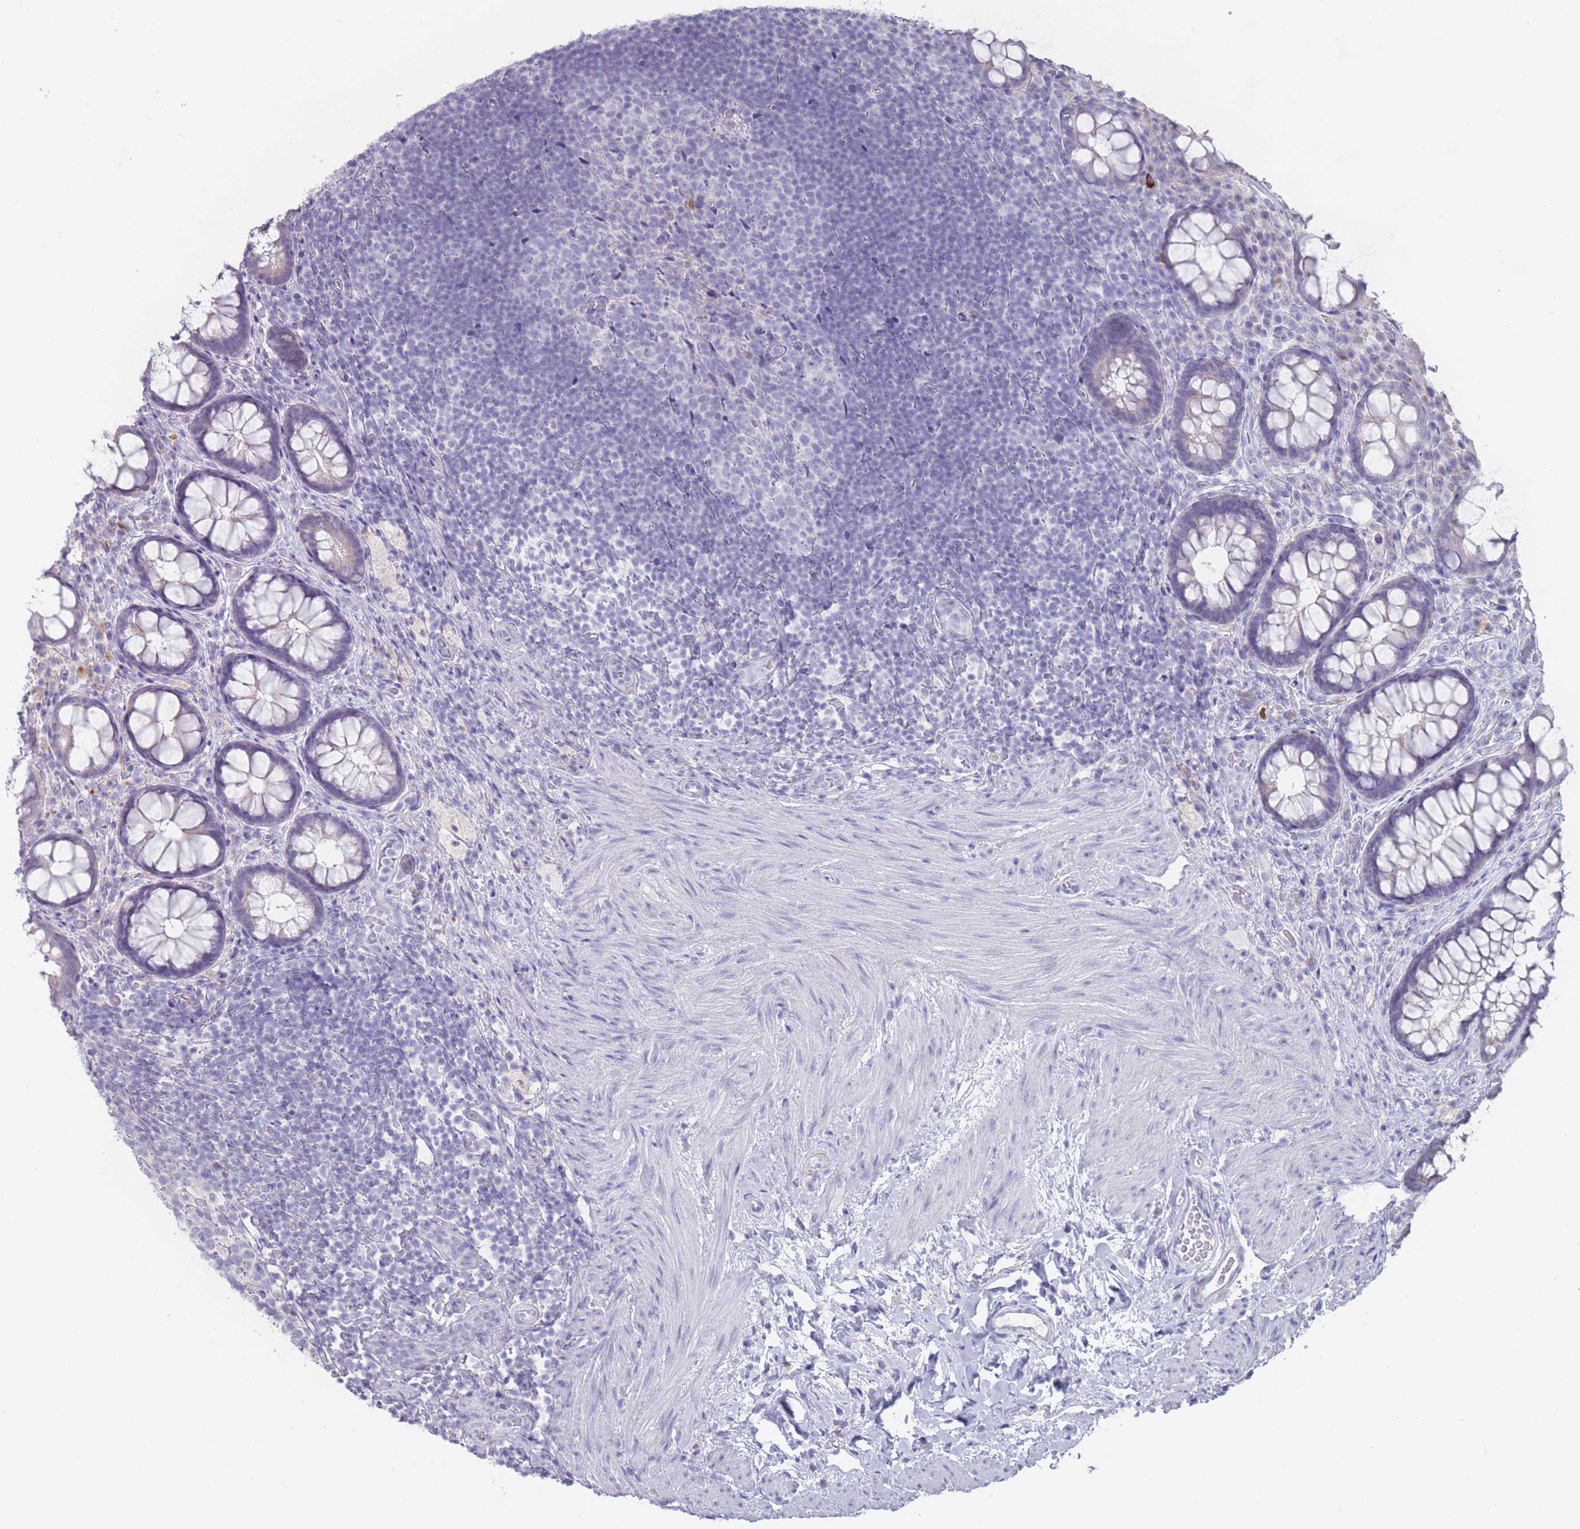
{"staining": {"intensity": "negative", "quantity": "none", "location": "none"}, "tissue": "rectum", "cell_type": "Glandular cells", "image_type": "normal", "snomed": [{"axis": "morphology", "description": "Normal tissue, NOS"}, {"axis": "topography", "description": "Rectum"}, {"axis": "topography", "description": "Peripheral nerve tissue"}], "caption": "An immunohistochemistry histopathology image of benign rectum is shown. There is no staining in glandular cells of rectum.", "gene": "CYP51A1", "patient": {"sex": "female", "age": 69}}